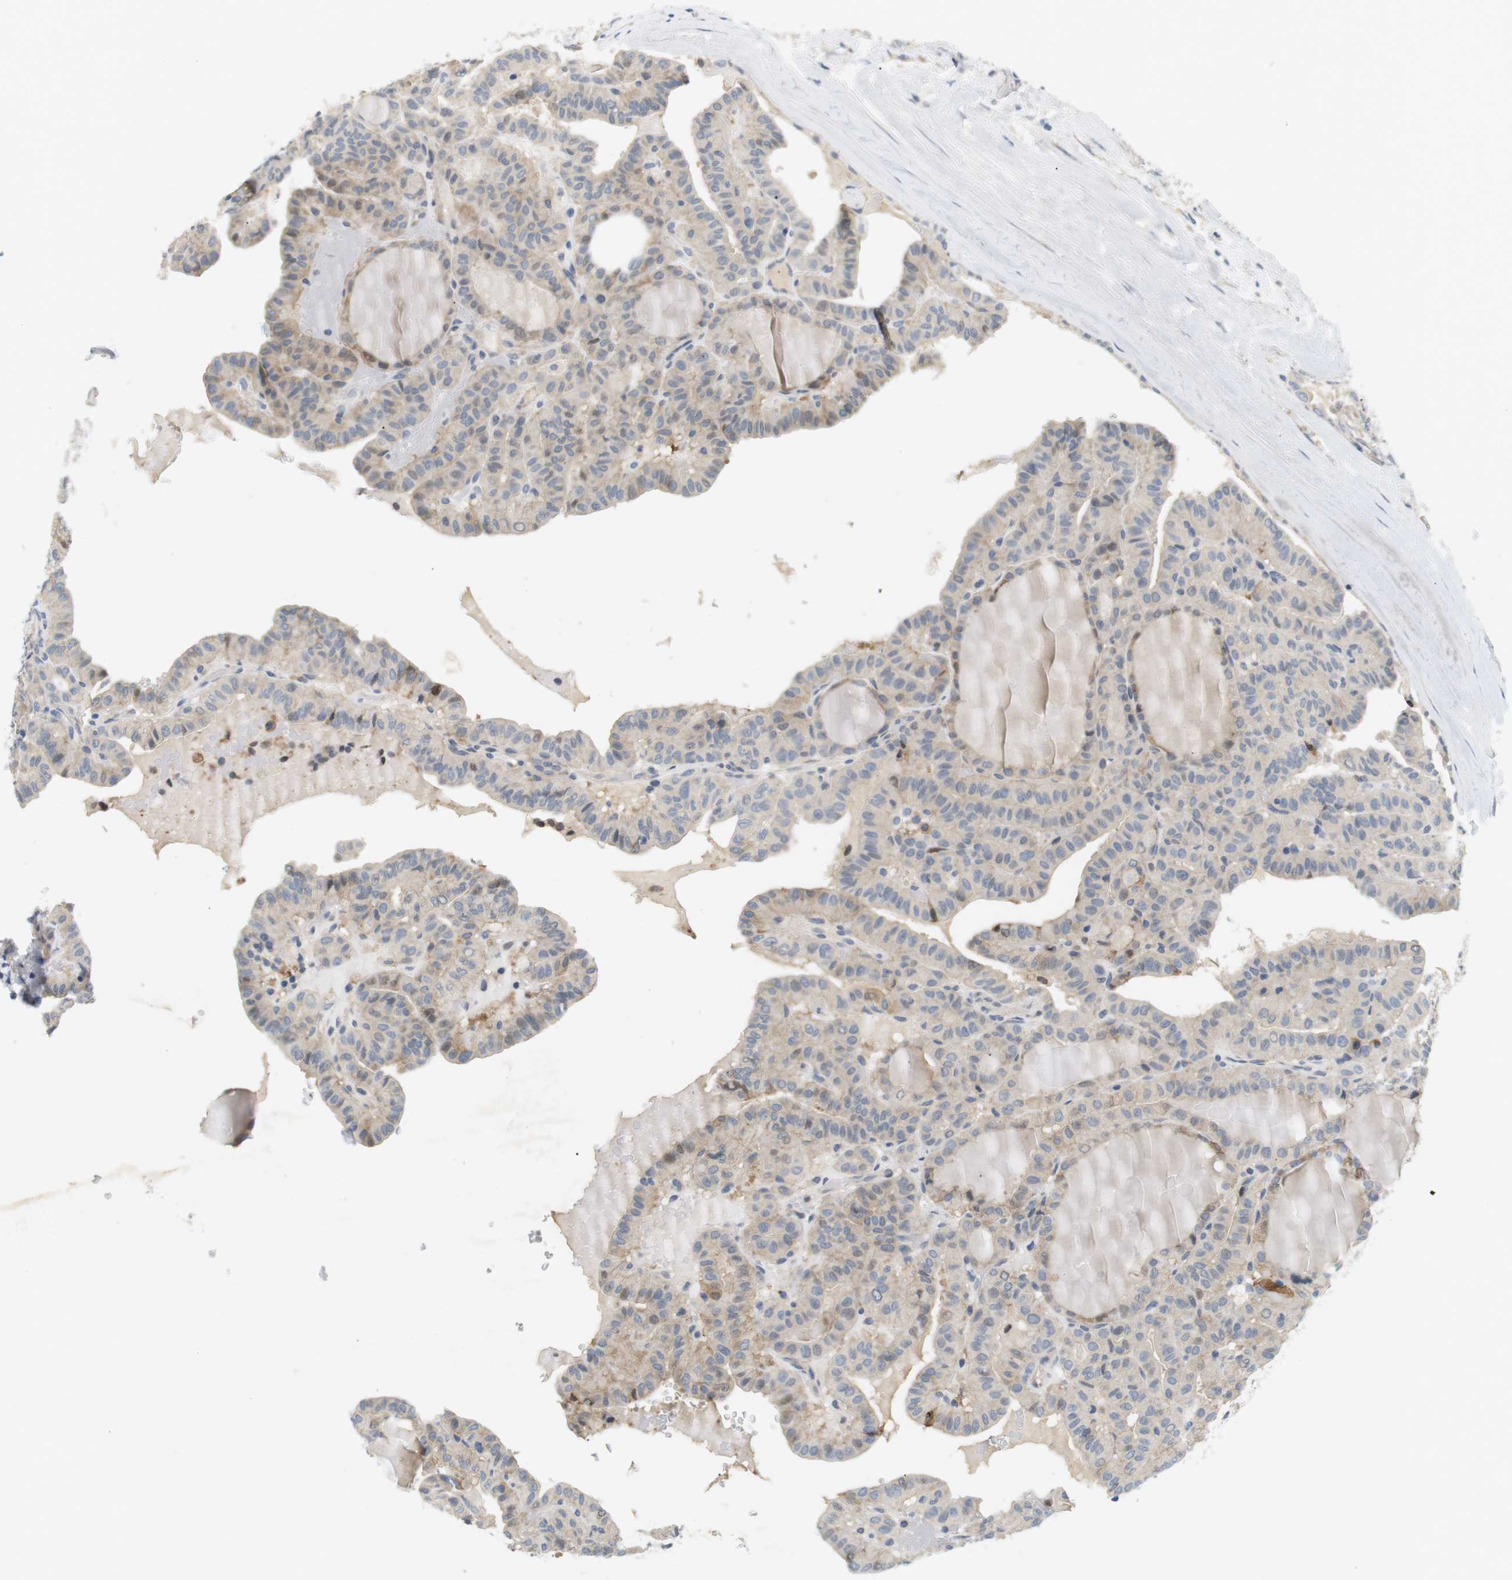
{"staining": {"intensity": "weak", "quantity": "25%-75%", "location": "cytoplasmic/membranous"}, "tissue": "thyroid cancer", "cell_type": "Tumor cells", "image_type": "cancer", "snomed": [{"axis": "morphology", "description": "Papillary adenocarcinoma, NOS"}, {"axis": "topography", "description": "Thyroid gland"}], "caption": "Thyroid papillary adenocarcinoma was stained to show a protein in brown. There is low levels of weak cytoplasmic/membranous staining in about 25%-75% of tumor cells. (DAB (3,3'-diaminobenzidine) IHC, brown staining for protein, blue staining for nuclei).", "gene": "EVA1C", "patient": {"sex": "male", "age": 77}}